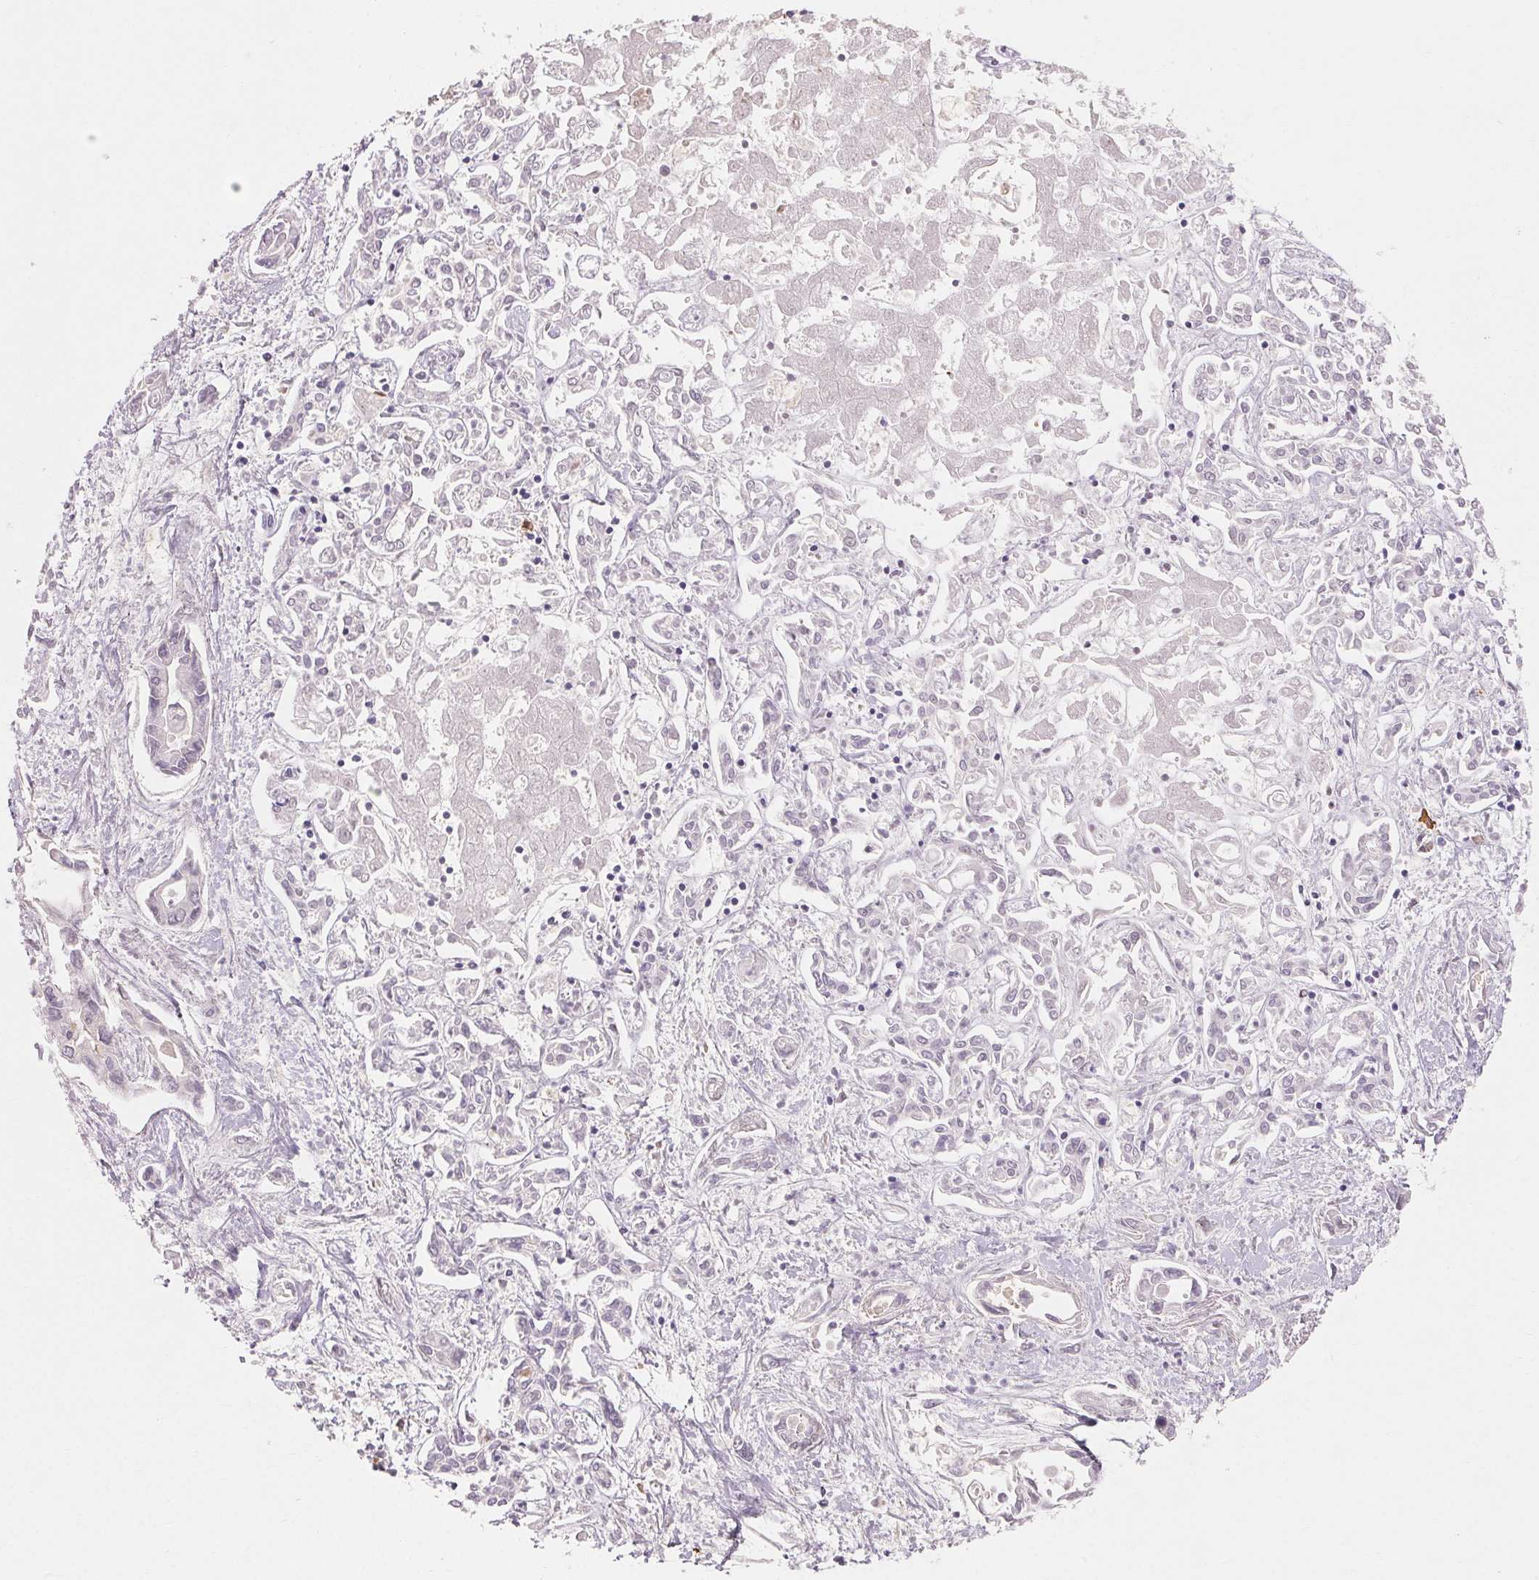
{"staining": {"intensity": "negative", "quantity": "none", "location": "none"}, "tissue": "liver cancer", "cell_type": "Tumor cells", "image_type": "cancer", "snomed": [{"axis": "morphology", "description": "Cholangiocarcinoma"}, {"axis": "topography", "description": "Liver"}], "caption": "This is an IHC photomicrograph of human liver cancer (cholangiocarcinoma). There is no staining in tumor cells.", "gene": "MAP7D2", "patient": {"sex": "female", "age": 64}}